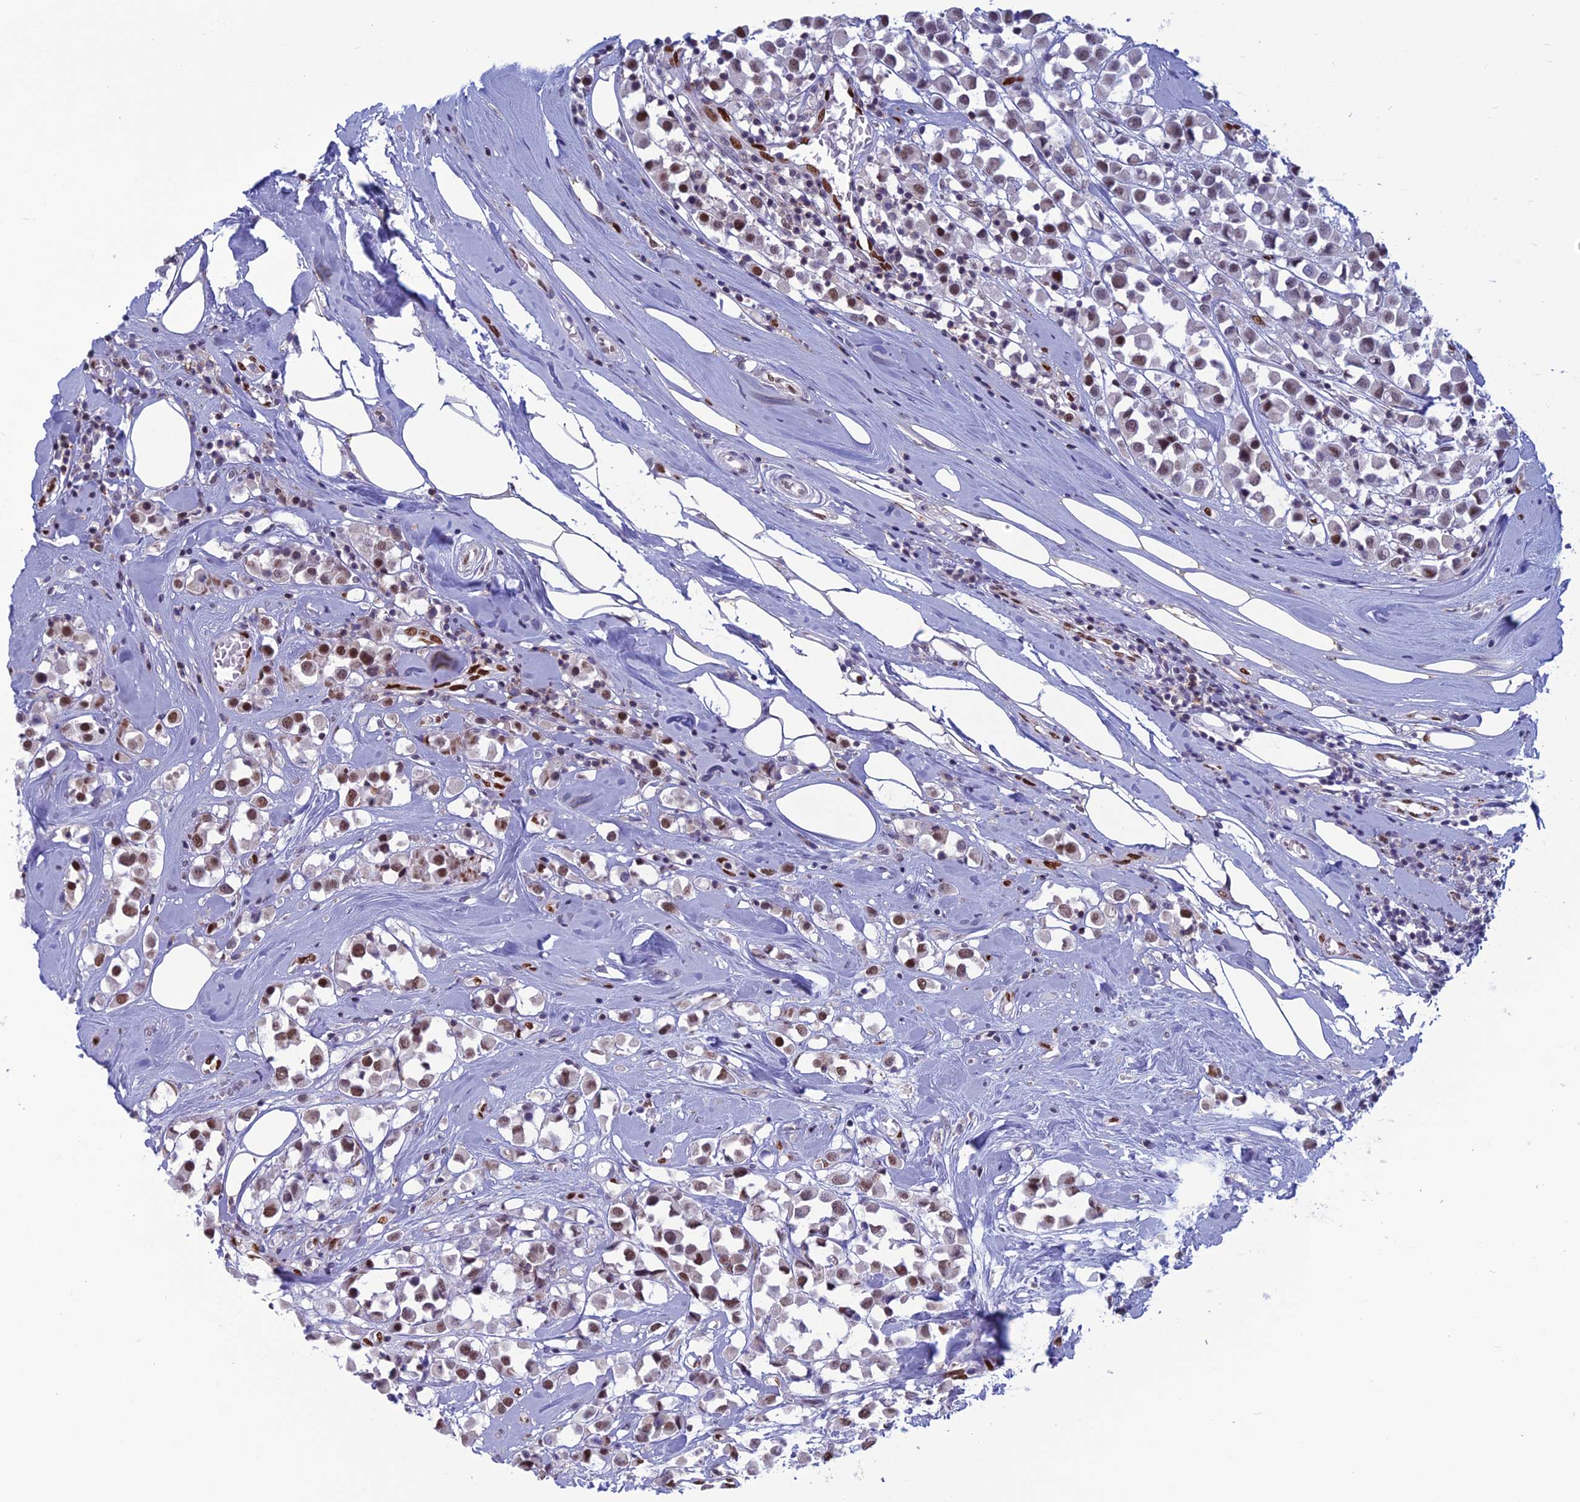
{"staining": {"intensity": "moderate", "quantity": "25%-75%", "location": "nuclear"}, "tissue": "breast cancer", "cell_type": "Tumor cells", "image_type": "cancer", "snomed": [{"axis": "morphology", "description": "Duct carcinoma"}, {"axis": "topography", "description": "Breast"}], "caption": "Immunohistochemical staining of human breast cancer (infiltrating ductal carcinoma) demonstrates medium levels of moderate nuclear expression in approximately 25%-75% of tumor cells. (IHC, brightfield microscopy, high magnification).", "gene": "NOL4L", "patient": {"sex": "female", "age": 61}}